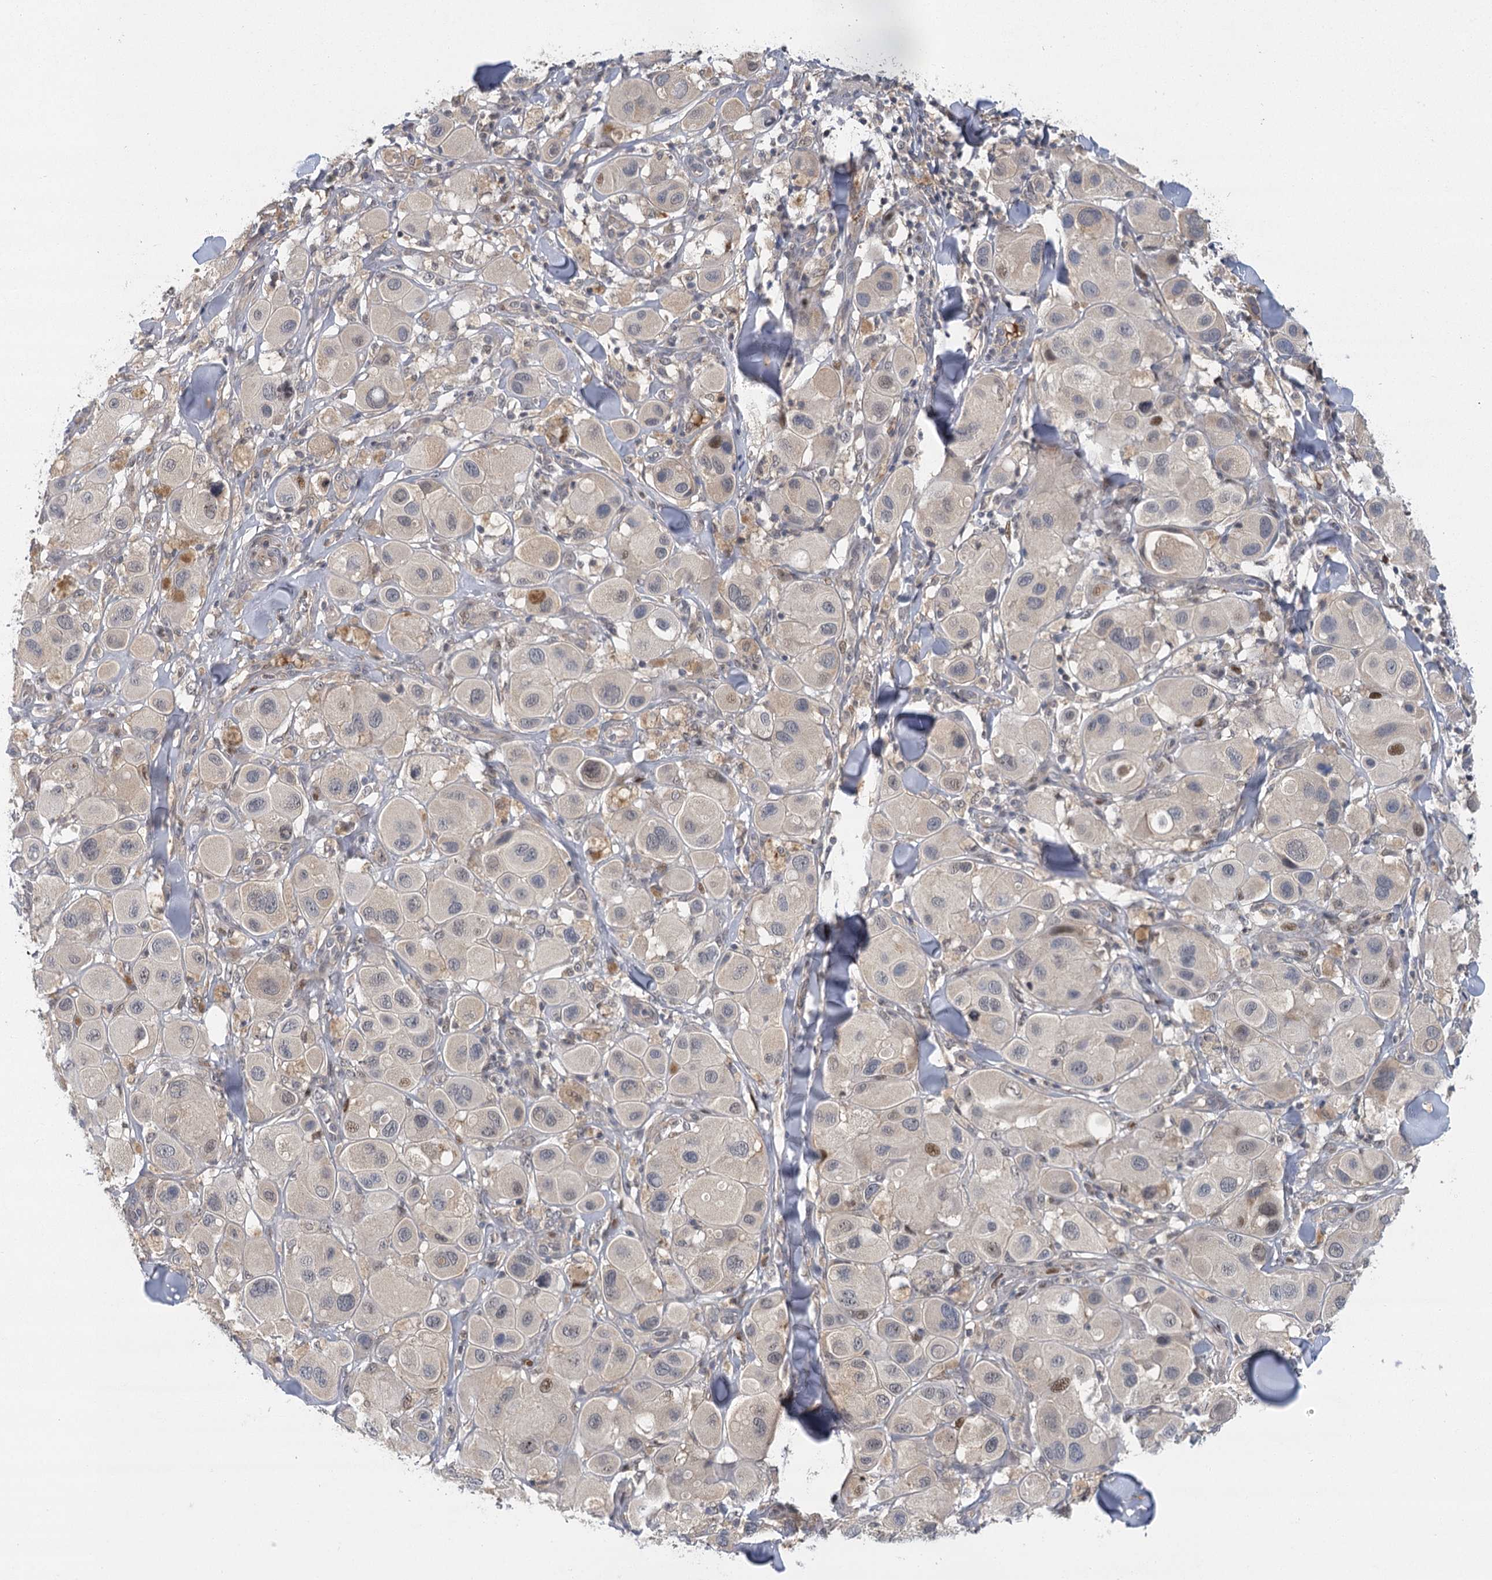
{"staining": {"intensity": "negative", "quantity": "none", "location": "none"}, "tissue": "melanoma", "cell_type": "Tumor cells", "image_type": "cancer", "snomed": [{"axis": "morphology", "description": "Malignant melanoma, Metastatic site"}, {"axis": "topography", "description": "Skin"}], "caption": "Human melanoma stained for a protein using IHC displays no staining in tumor cells.", "gene": "IL11RA", "patient": {"sex": "male", "age": 41}}